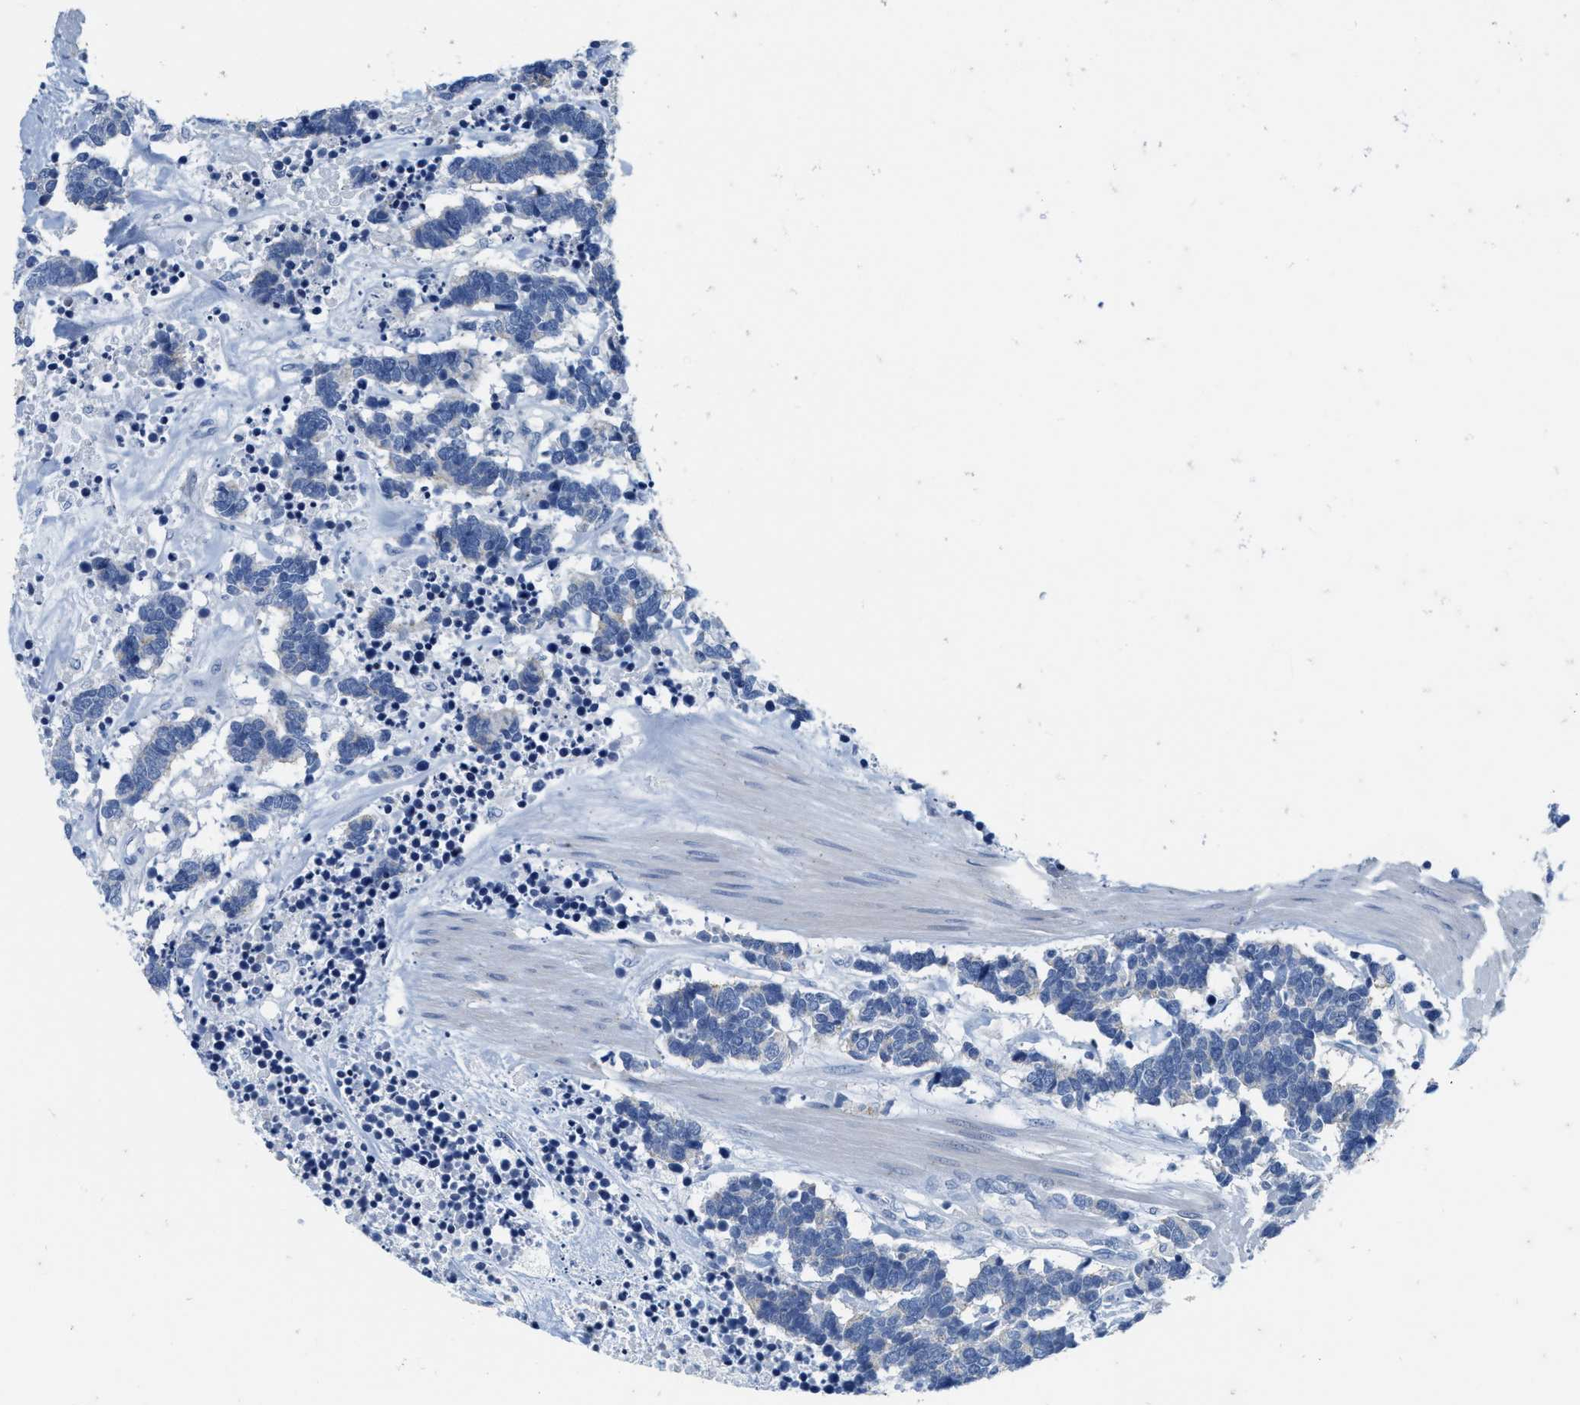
{"staining": {"intensity": "negative", "quantity": "none", "location": "none"}, "tissue": "carcinoid", "cell_type": "Tumor cells", "image_type": "cancer", "snomed": [{"axis": "morphology", "description": "Carcinoma, NOS"}, {"axis": "morphology", "description": "Carcinoid, malignant, NOS"}, {"axis": "topography", "description": "Urinary bladder"}], "caption": "High power microscopy photomicrograph of an immunohistochemistry (IHC) image of carcinoma, revealing no significant expression in tumor cells. (DAB IHC visualized using brightfield microscopy, high magnification).", "gene": "ABCB11", "patient": {"sex": "male", "age": 57}}